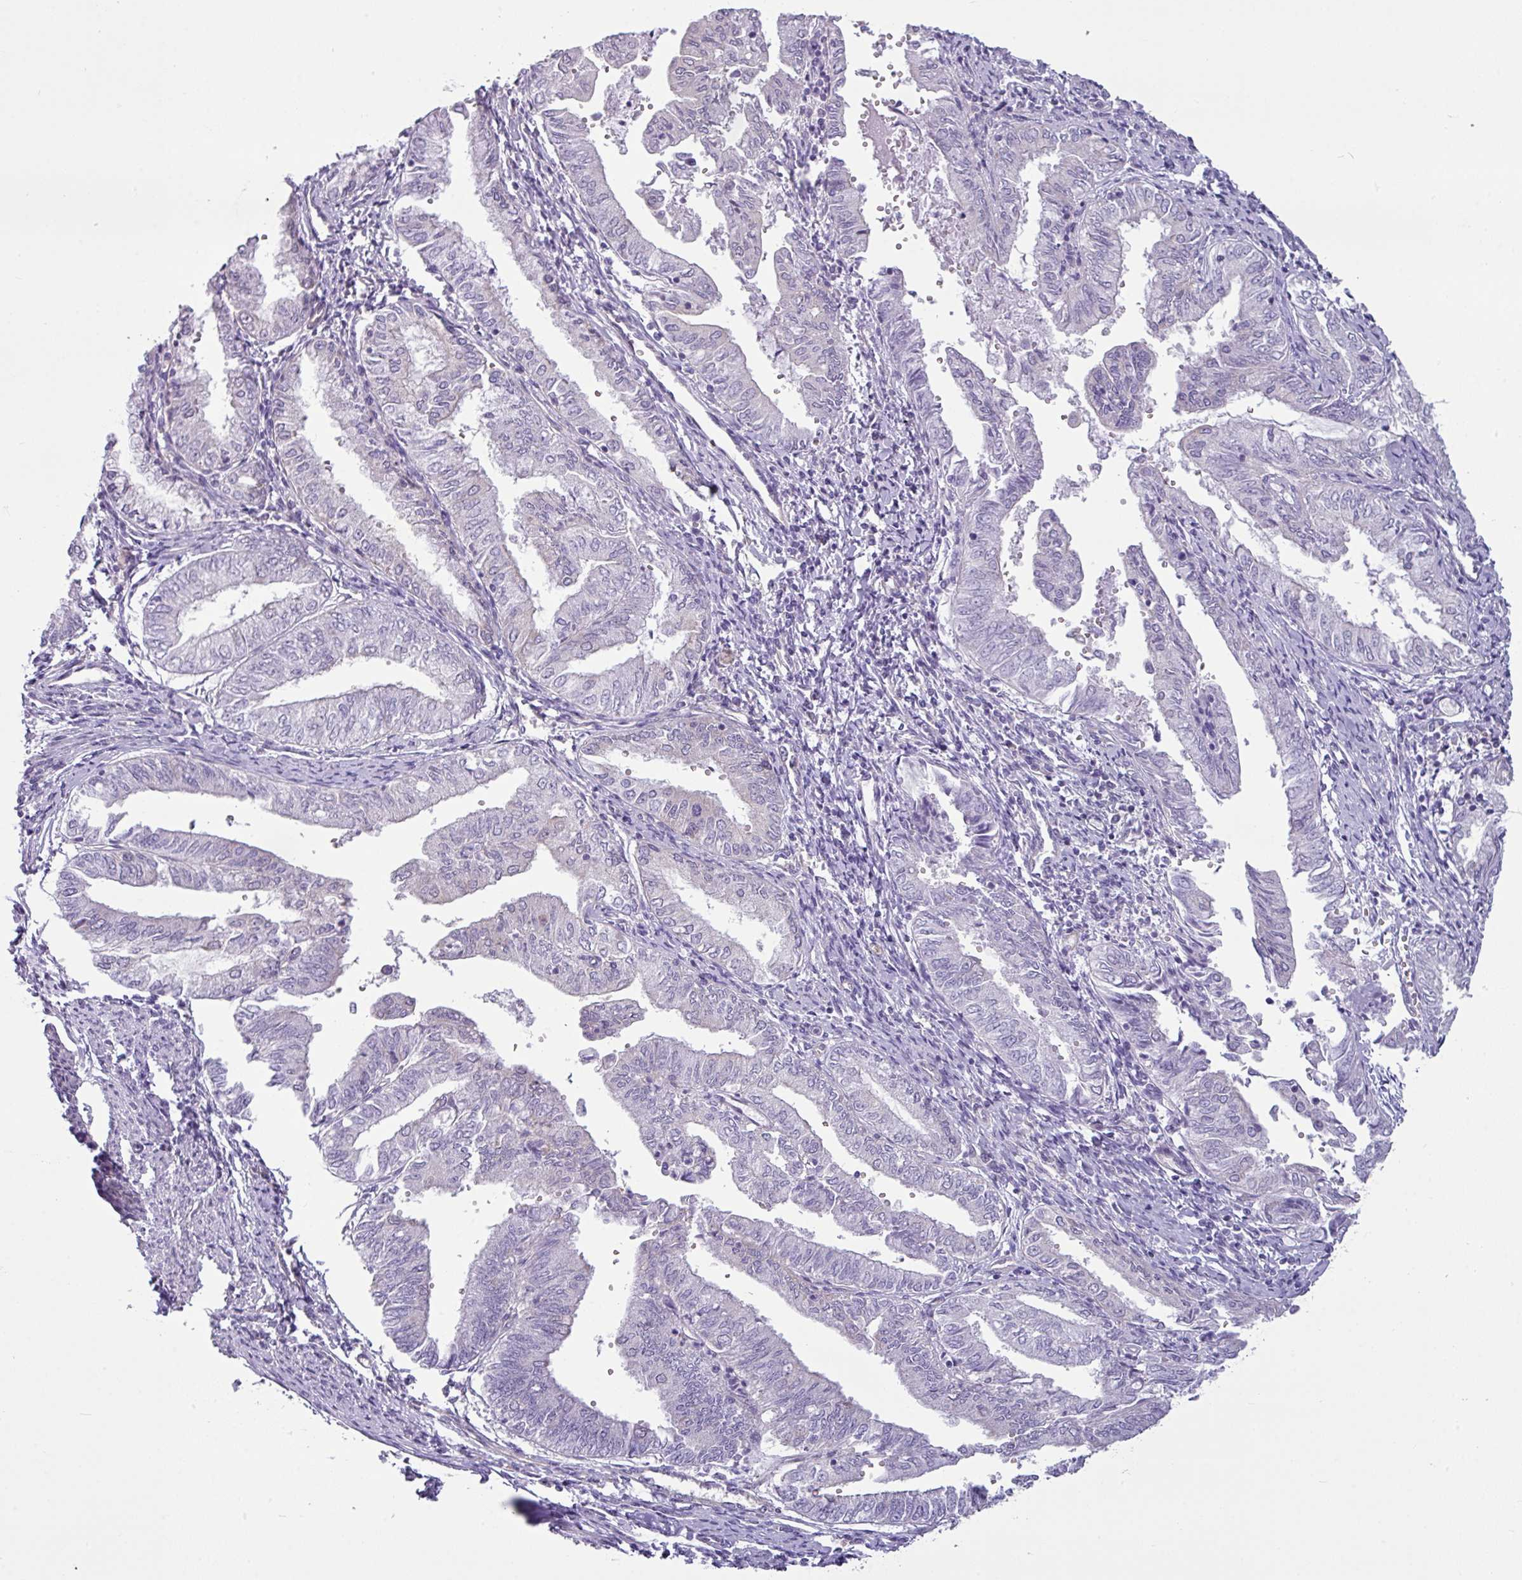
{"staining": {"intensity": "negative", "quantity": "none", "location": "none"}, "tissue": "endometrial cancer", "cell_type": "Tumor cells", "image_type": "cancer", "snomed": [{"axis": "morphology", "description": "Adenocarcinoma, NOS"}, {"axis": "topography", "description": "Endometrium"}], "caption": "Human endometrial adenocarcinoma stained for a protein using IHC shows no positivity in tumor cells.", "gene": "TOR1AIP2", "patient": {"sex": "female", "age": 66}}